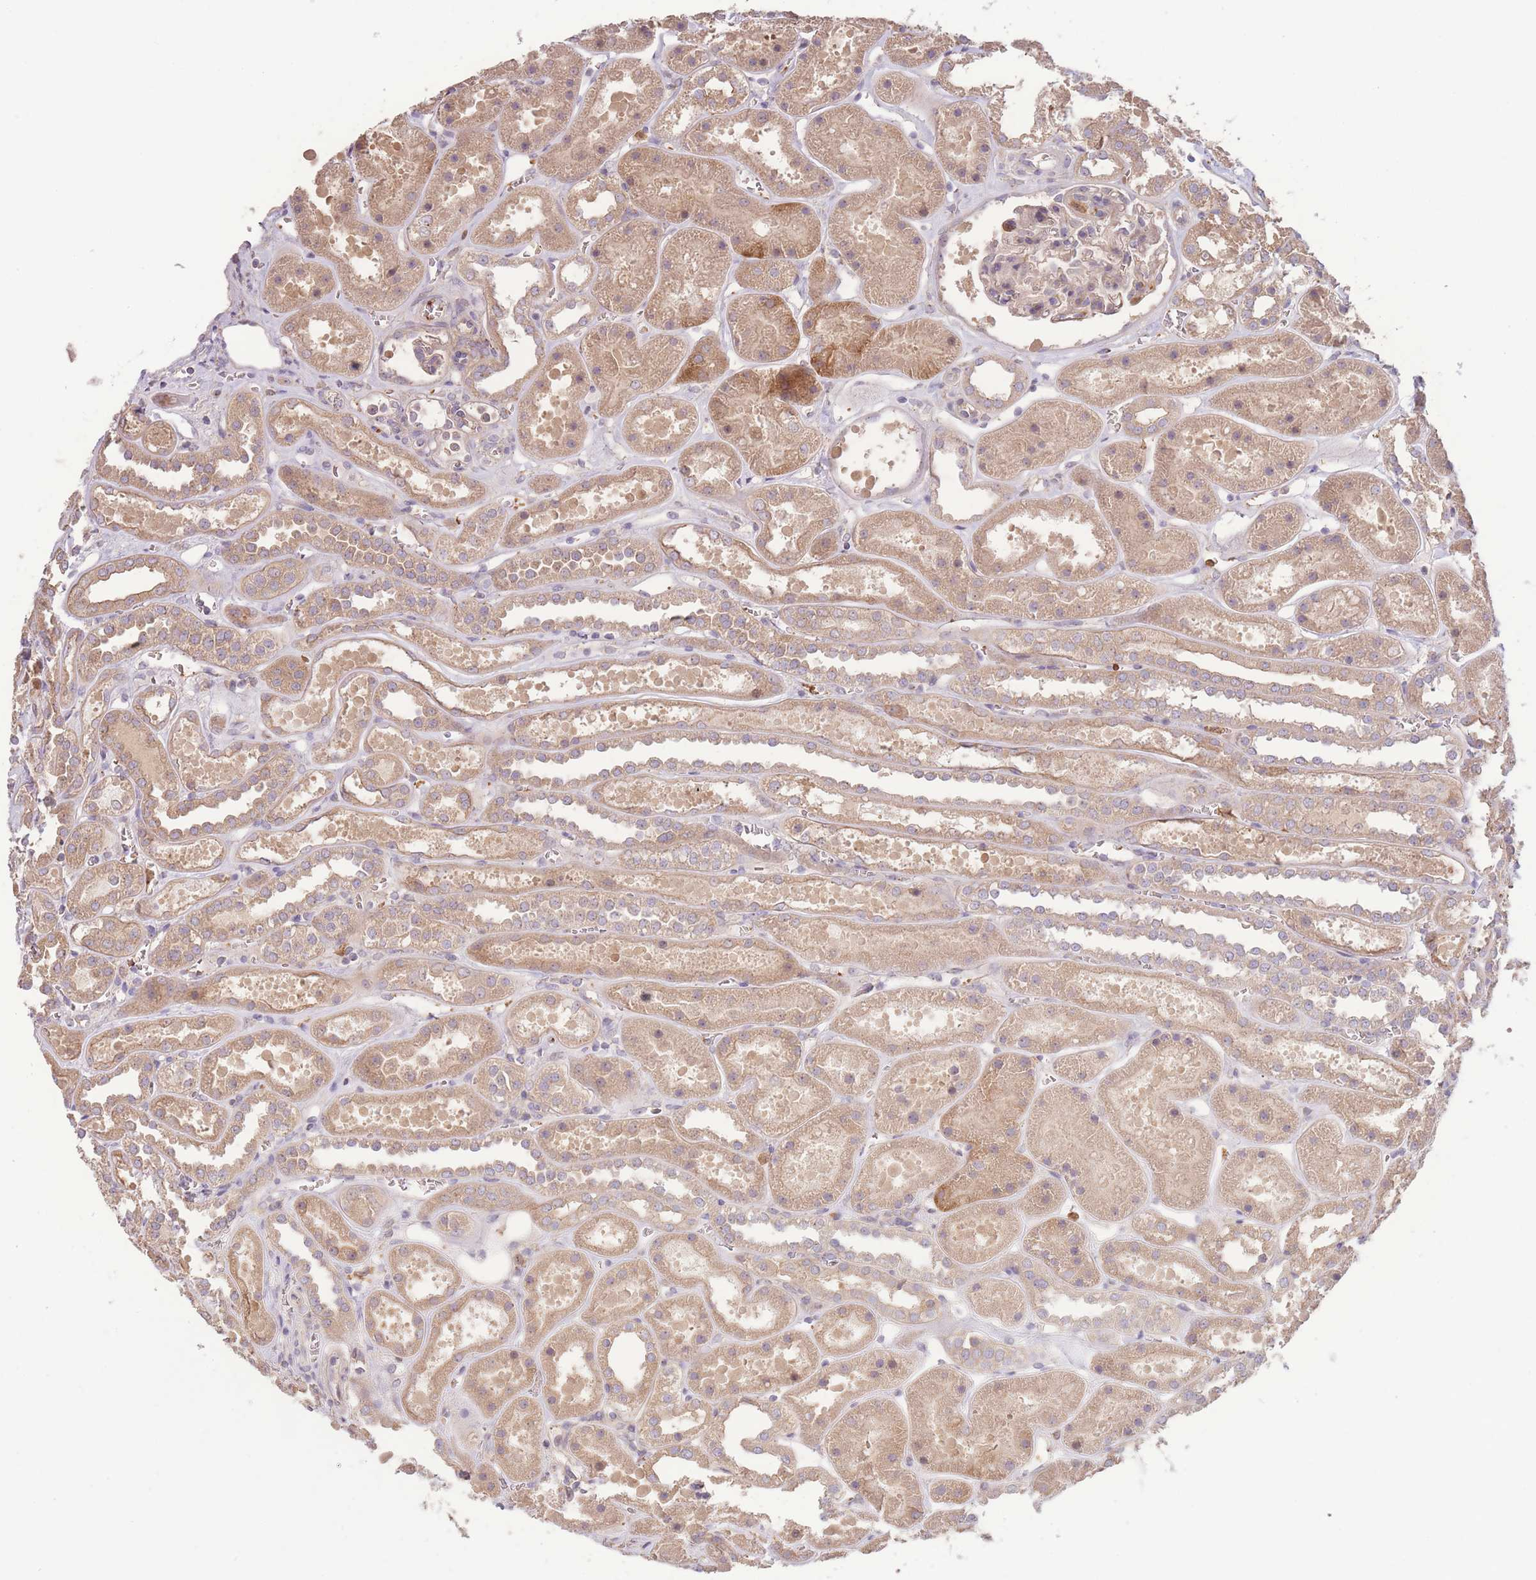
{"staining": {"intensity": "weak", "quantity": "<25%", "location": "cytoplasmic/membranous"}, "tissue": "kidney", "cell_type": "Cells in glomeruli", "image_type": "normal", "snomed": [{"axis": "morphology", "description": "Normal tissue, NOS"}, {"axis": "topography", "description": "Kidney"}], "caption": "Cells in glomeruli show no significant protein positivity in unremarkable kidney. The staining is performed using DAB (3,3'-diaminobenzidine) brown chromogen with nuclei counter-stained in using hematoxylin.", "gene": "STEAP3", "patient": {"sex": "female", "age": 41}}